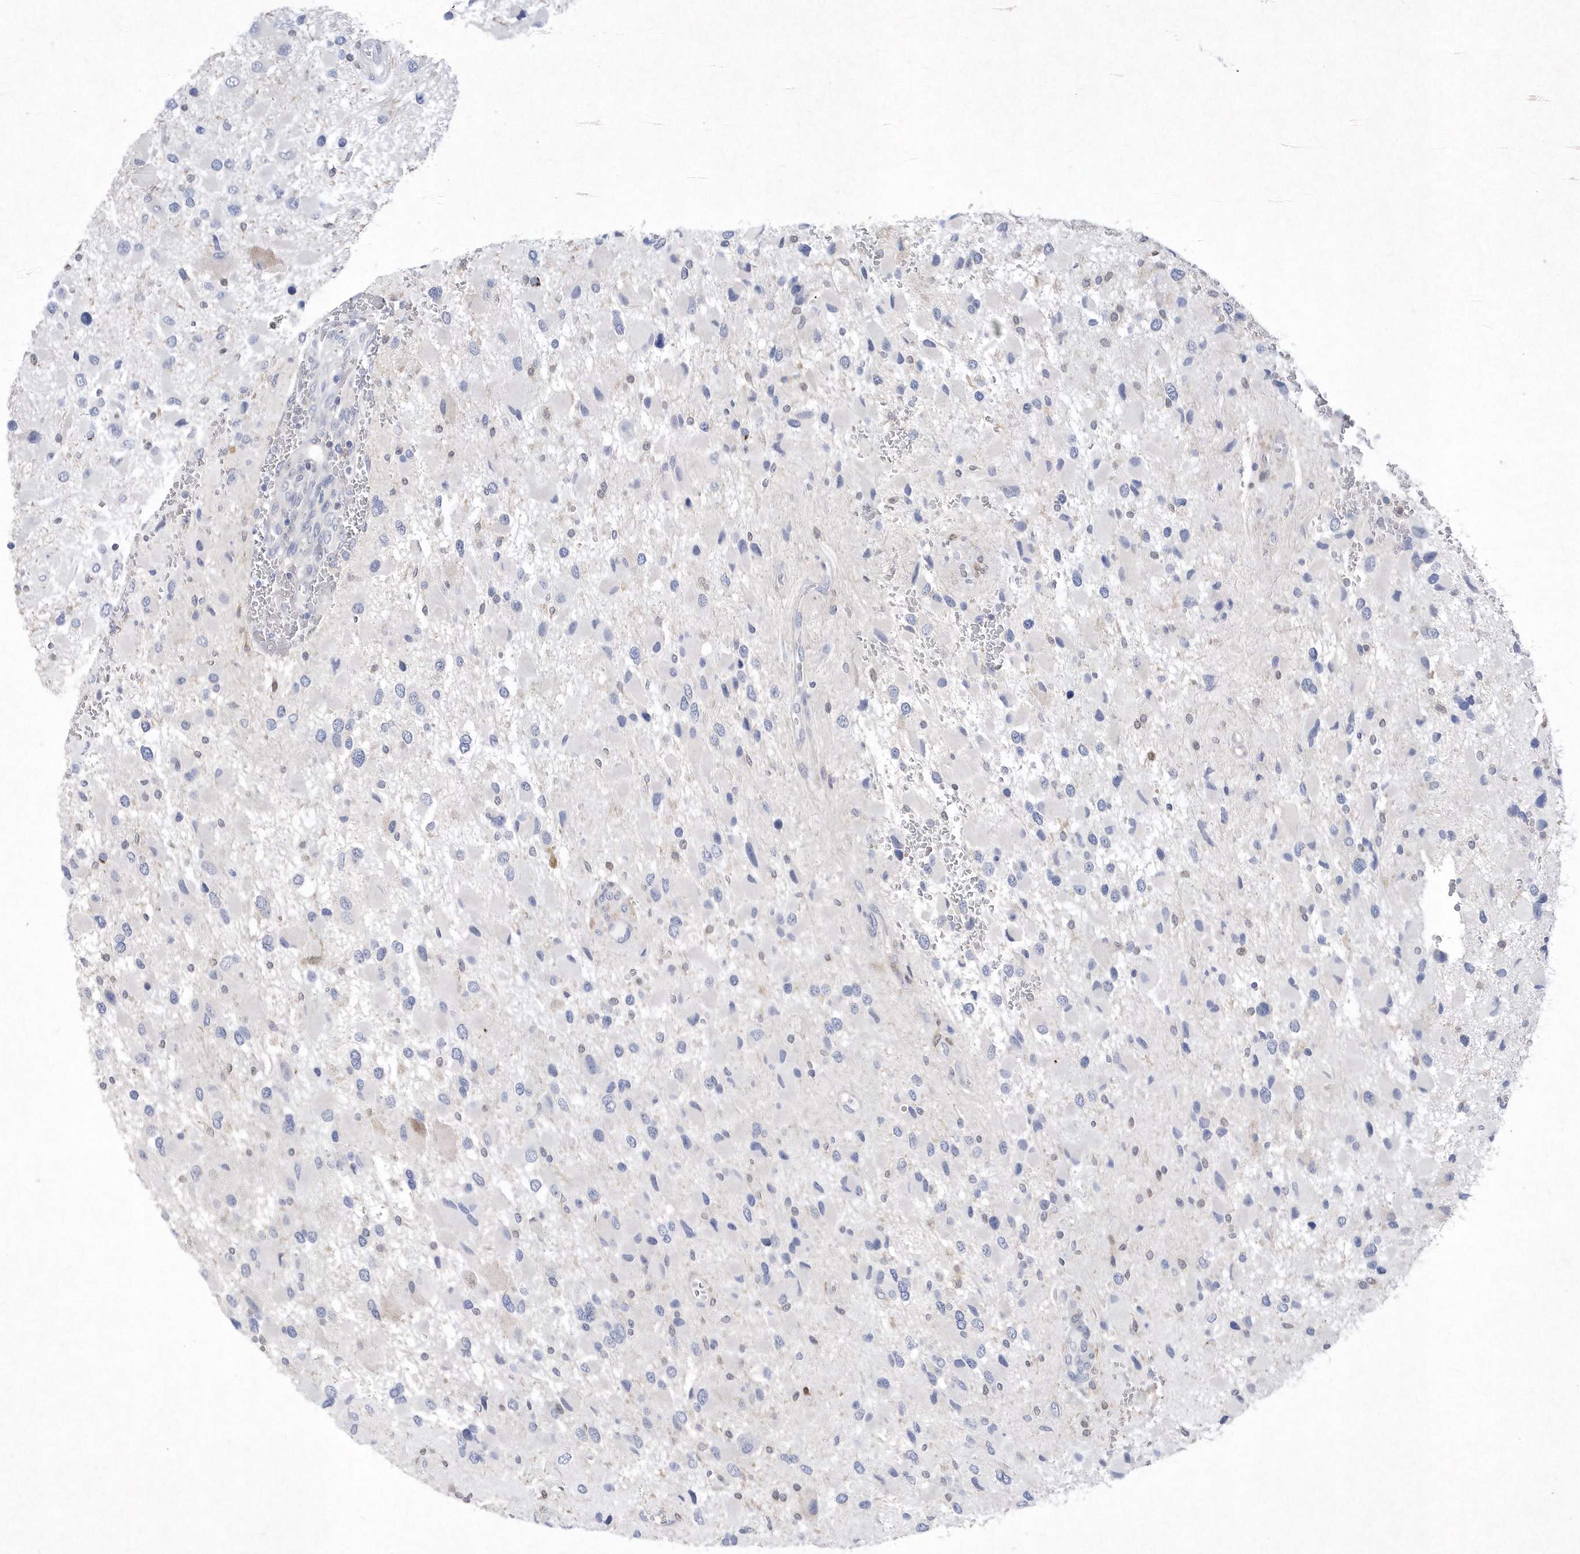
{"staining": {"intensity": "negative", "quantity": "none", "location": "none"}, "tissue": "glioma", "cell_type": "Tumor cells", "image_type": "cancer", "snomed": [{"axis": "morphology", "description": "Glioma, malignant, High grade"}, {"axis": "topography", "description": "Brain"}], "caption": "This is a image of IHC staining of glioma, which shows no staining in tumor cells.", "gene": "BHLHA15", "patient": {"sex": "male", "age": 53}}